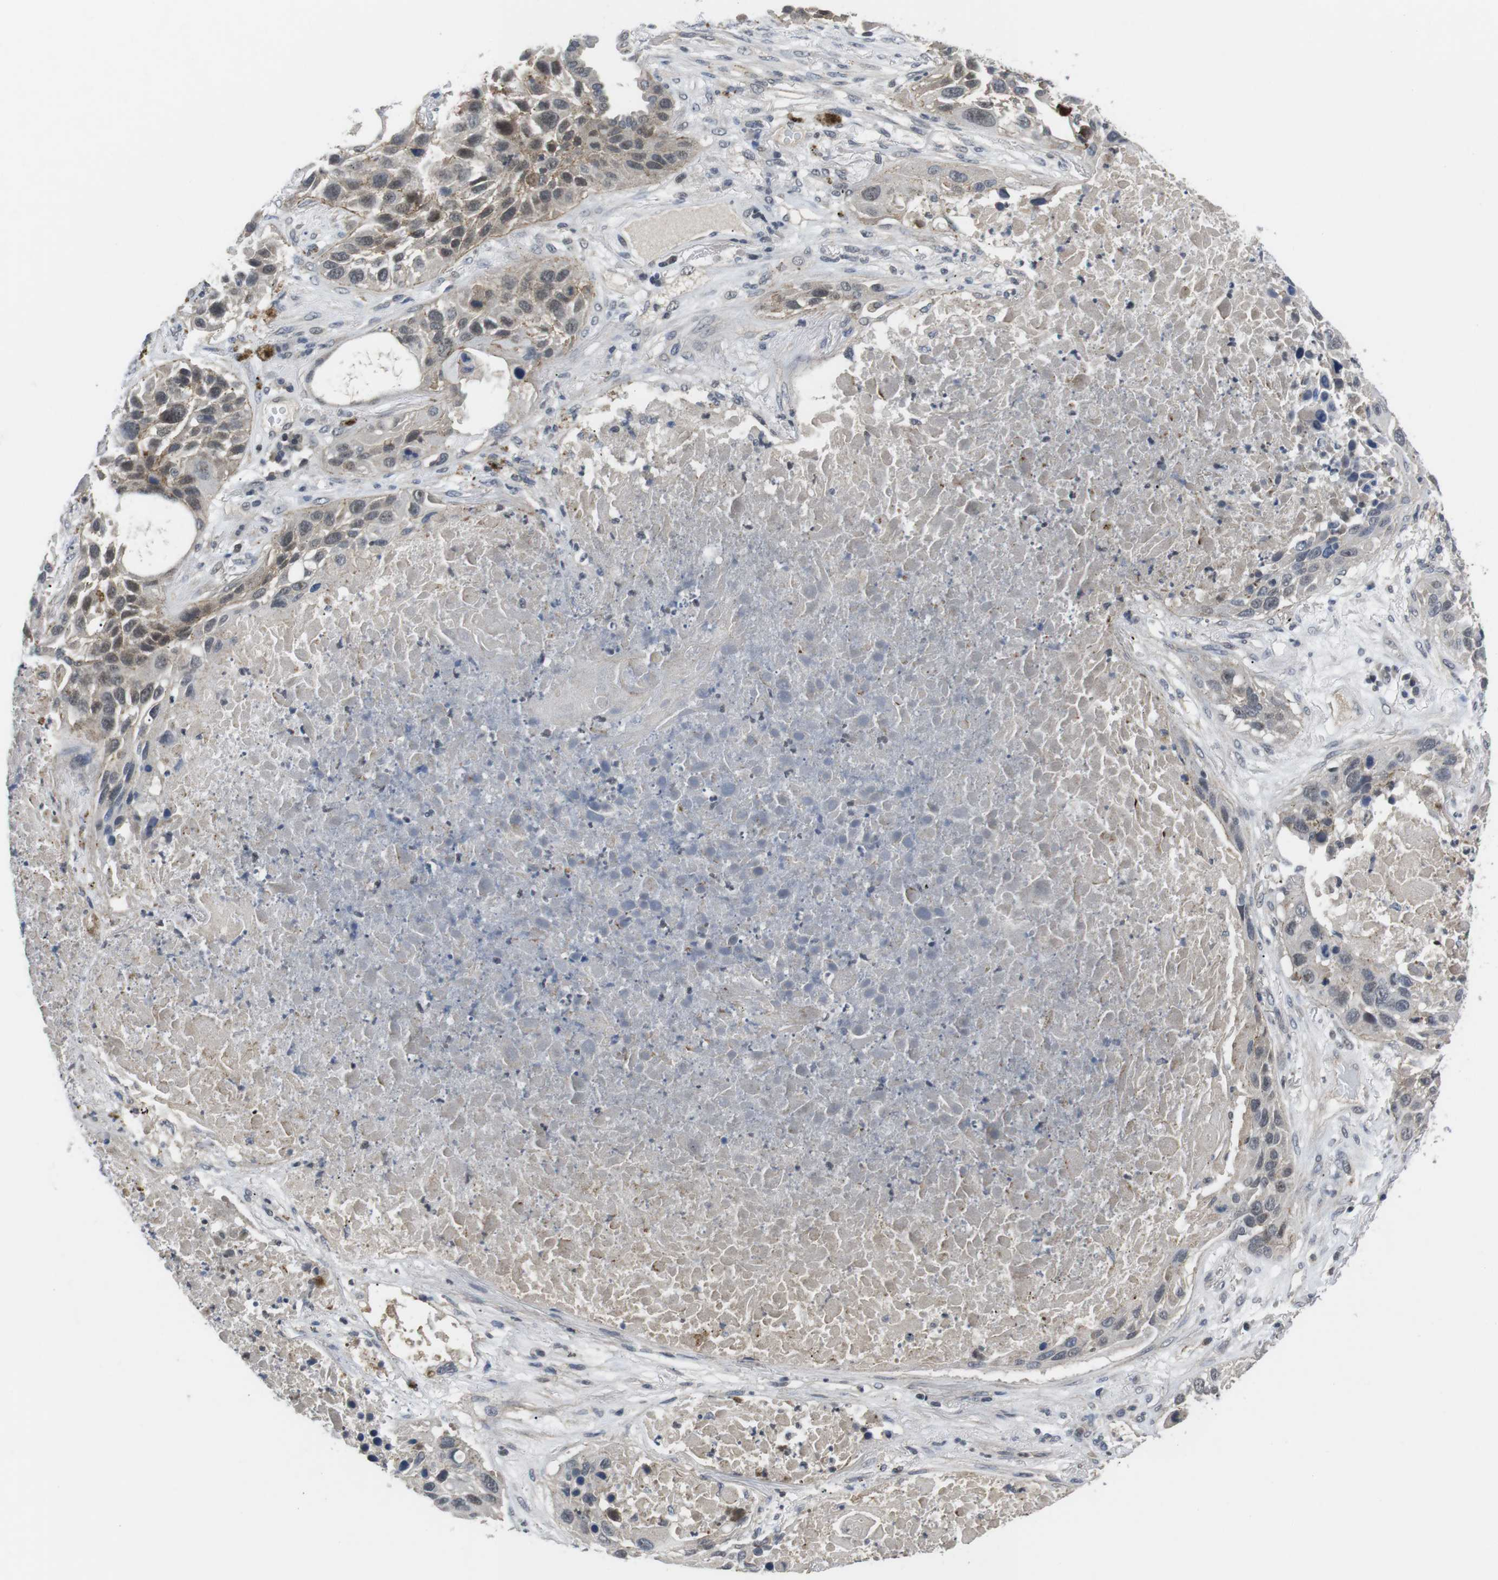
{"staining": {"intensity": "moderate", "quantity": "25%-75%", "location": "nuclear"}, "tissue": "lung cancer", "cell_type": "Tumor cells", "image_type": "cancer", "snomed": [{"axis": "morphology", "description": "Squamous cell carcinoma, NOS"}, {"axis": "topography", "description": "Lung"}], "caption": "Immunohistochemistry (DAB (3,3'-diaminobenzidine)) staining of human lung cancer reveals moderate nuclear protein staining in approximately 25%-75% of tumor cells.", "gene": "NECTIN1", "patient": {"sex": "male", "age": 57}}